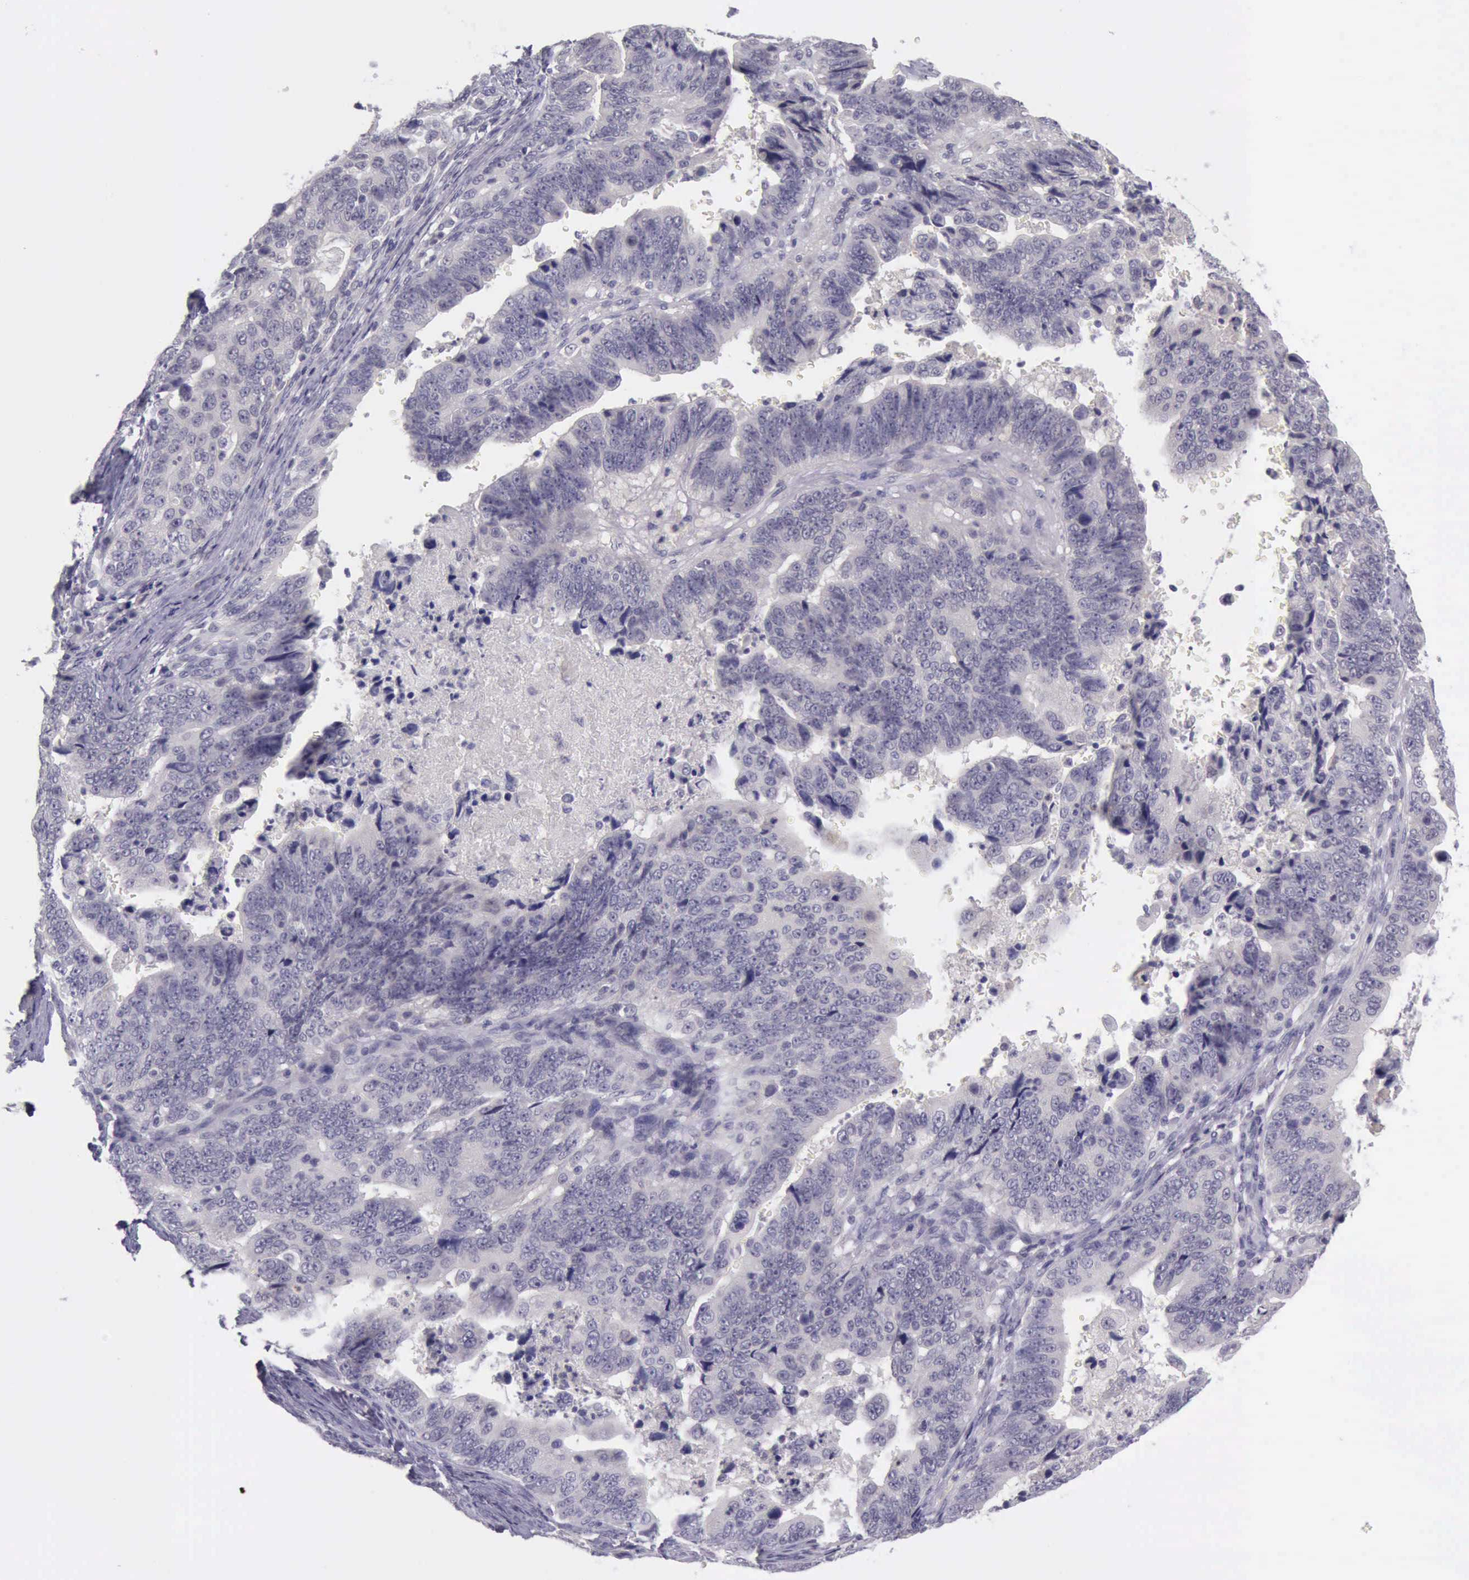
{"staining": {"intensity": "negative", "quantity": "none", "location": "none"}, "tissue": "stomach cancer", "cell_type": "Tumor cells", "image_type": "cancer", "snomed": [{"axis": "morphology", "description": "Adenocarcinoma, NOS"}, {"axis": "topography", "description": "Stomach, upper"}], "caption": "IHC histopathology image of human stomach cancer (adenocarcinoma) stained for a protein (brown), which displays no staining in tumor cells.", "gene": "ARNT2", "patient": {"sex": "female", "age": 50}}